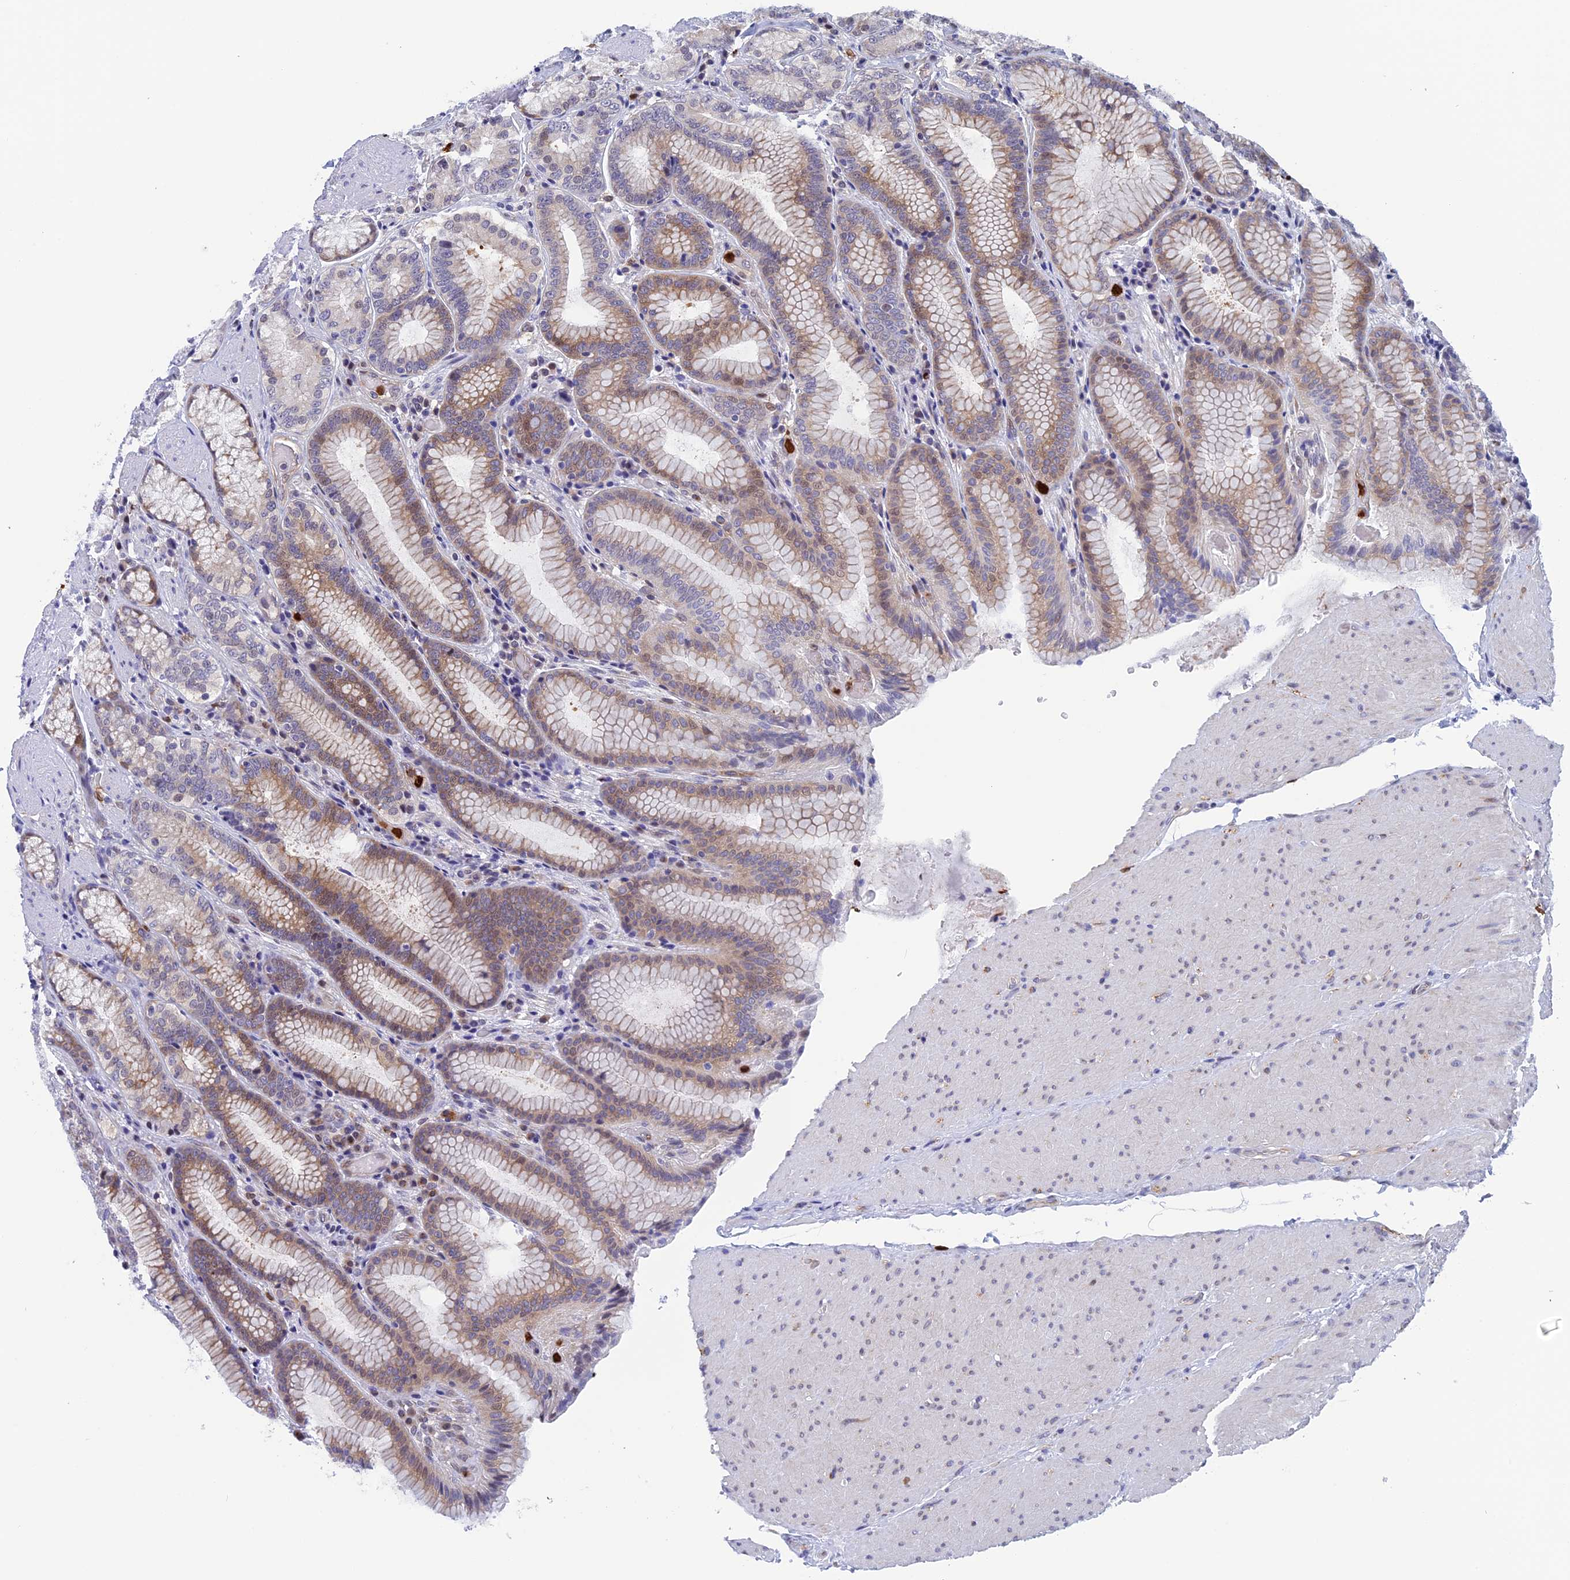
{"staining": {"intensity": "weak", "quantity": "25%-75%", "location": "cytoplasmic/membranous,nuclear"}, "tissue": "stomach", "cell_type": "Glandular cells", "image_type": "normal", "snomed": [{"axis": "morphology", "description": "Normal tissue, NOS"}, {"axis": "topography", "description": "Stomach, upper"}, {"axis": "topography", "description": "Stomach, lower"}], "caption": "High-magnification brightfield microscopy of normal stomach stained with DAB (brown) and counterstained with hematoxylin (blue). glandular cells exhibit weak cytoplasmic/membranous,nuclear staining is appreciated in about25%-75% of cells. The staining was performed using DAB, with brown indicating positive protein expression. Nuclei are stained blue with hematoxylin.", "gene": "SLC26A1", "patient": {"sex": "female", "age": 76}}